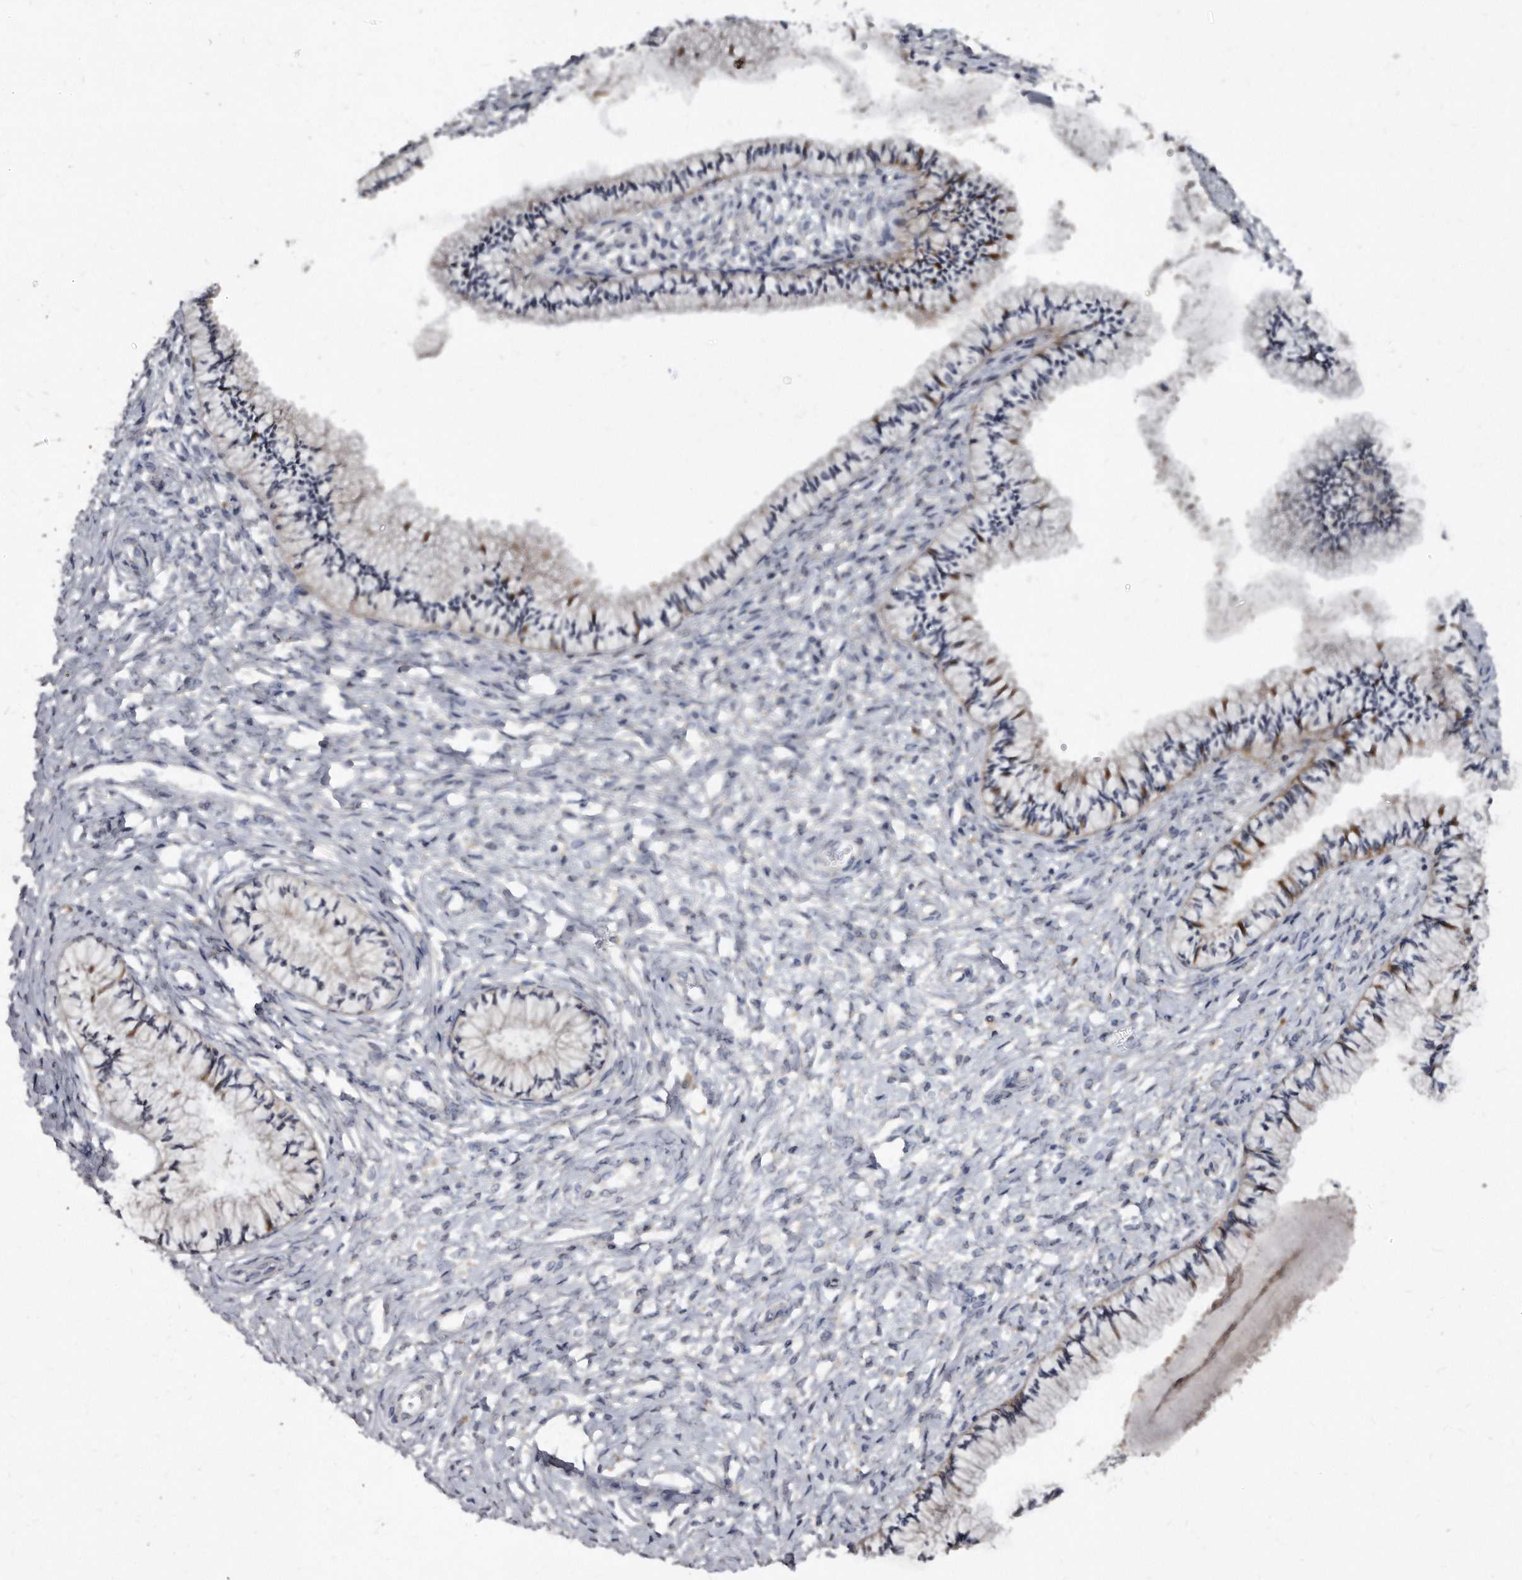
{"staining": {"intensity": "moderate", "quantity": "<25%", "location": "cytoplasmic/membranous"}, "tissue": "cervix", "cell_type": "Glandular cells", "image_type": "normal", "snomed": [{"axis": "morphology", "description": "Normal tissue, NOS"}, {"axis": "topography", "description": "Cervix"}], "caption": "Immunohistochemical staining of benign cervix displays <25% levels of moderate cytoplasmic/membranous protein expression in approximately <25% of glandular cells.", "gene": "KLHDC3", "patient": {"sex": "female", "age": 36}}